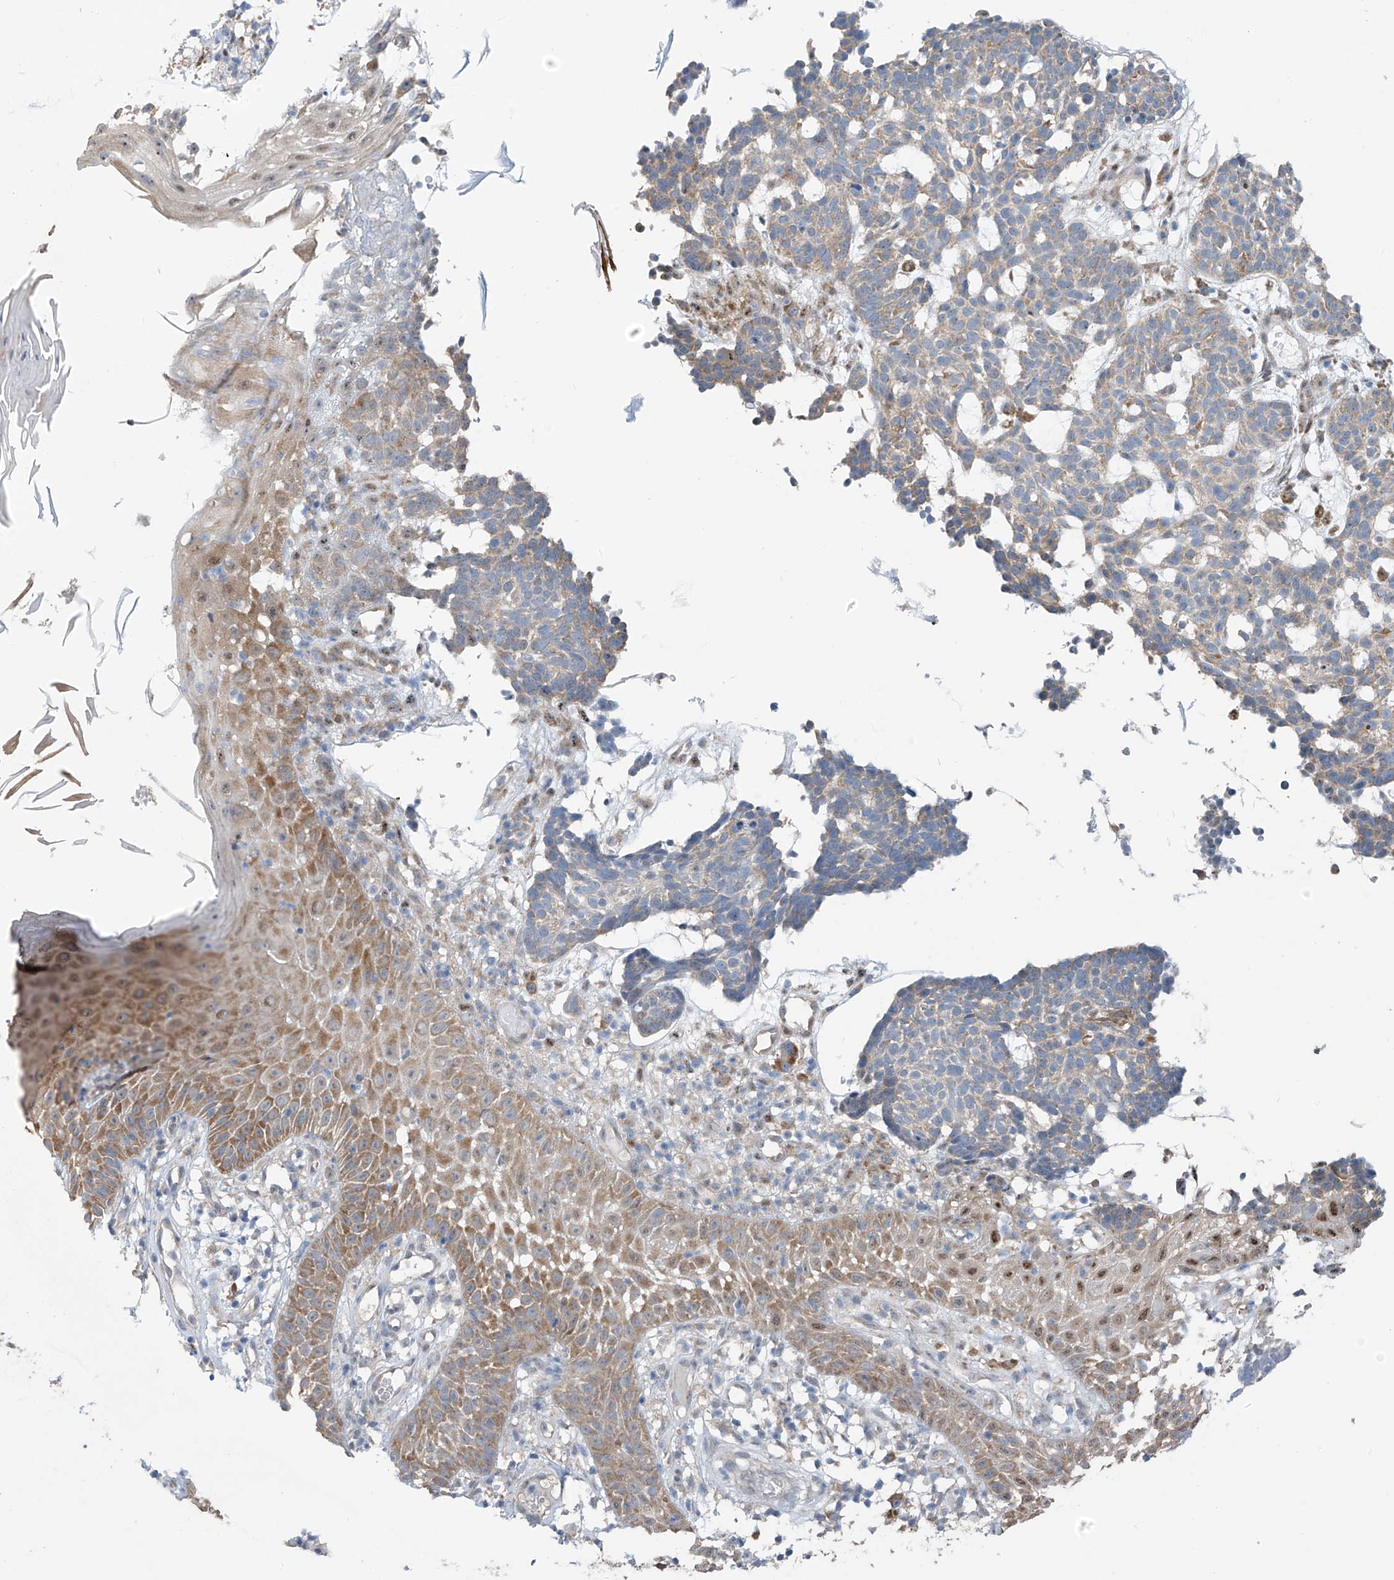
{"staining": {"intensity": "weak", "quantity": "25%-75%", "location": "cytoplasmic/membranous"}, "tissue": "skin cancer", "cell_type": "Tumor cells", "image_type": "cancer", "snomed": [{"axis": "morphology", "description": "Basal cell carcinoma"}, {"axis": "topography", "description": "Skin"}], "caption": "DAB (3,3'-diaminobenzidine) immunohistochemical staining of human basal cell carcinoma (skin) displays weak cytoplasmic/membranous protein staining in approximately 25%-75% of tumor cells. (DAB IHC with brightfield microscopy, high magnification).", "gene": "RPL4", "patient": {"sex": "male", "age": 85}}